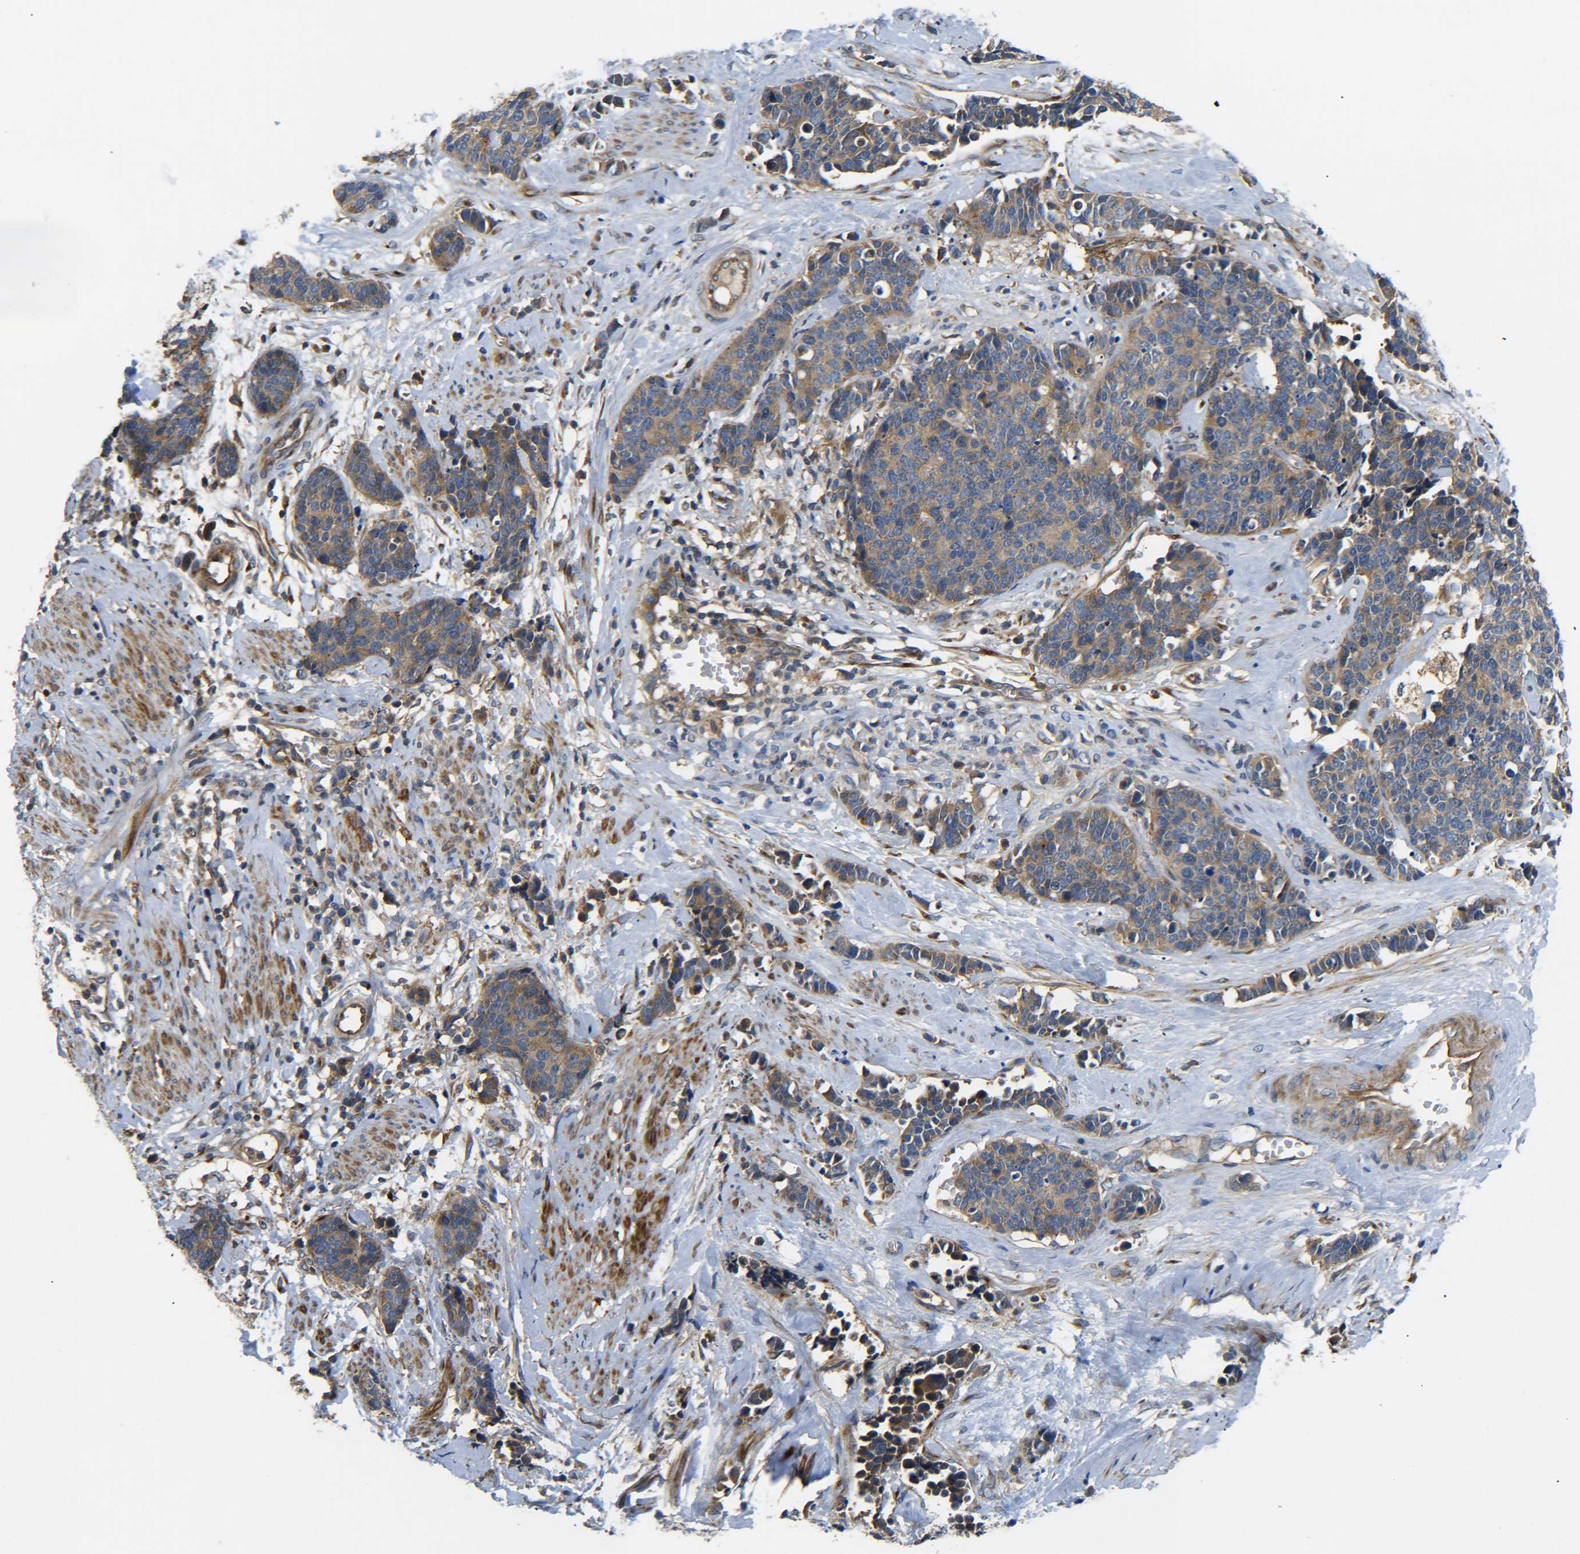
{"staining": {"intensity": "moderate", "quantity": ">75%", "location": "cytoplasmic/membranous"}, "tissue": "cervical cancer", "cell_type": "Tumor cells", "image_type": "cancer", "snomed": [{"axis": "morphology", "description": "Squamous cell carcinoma, NOS"}, {"axis": "topography", "description": "Cervix"}], "caption": "A brown stain labels moderate cytoplasmic/membranous staining of a protein in human cervical cancer tumor cells.", "gene": "LRCH3", "patient": {"sex": "female", "age": 35}}